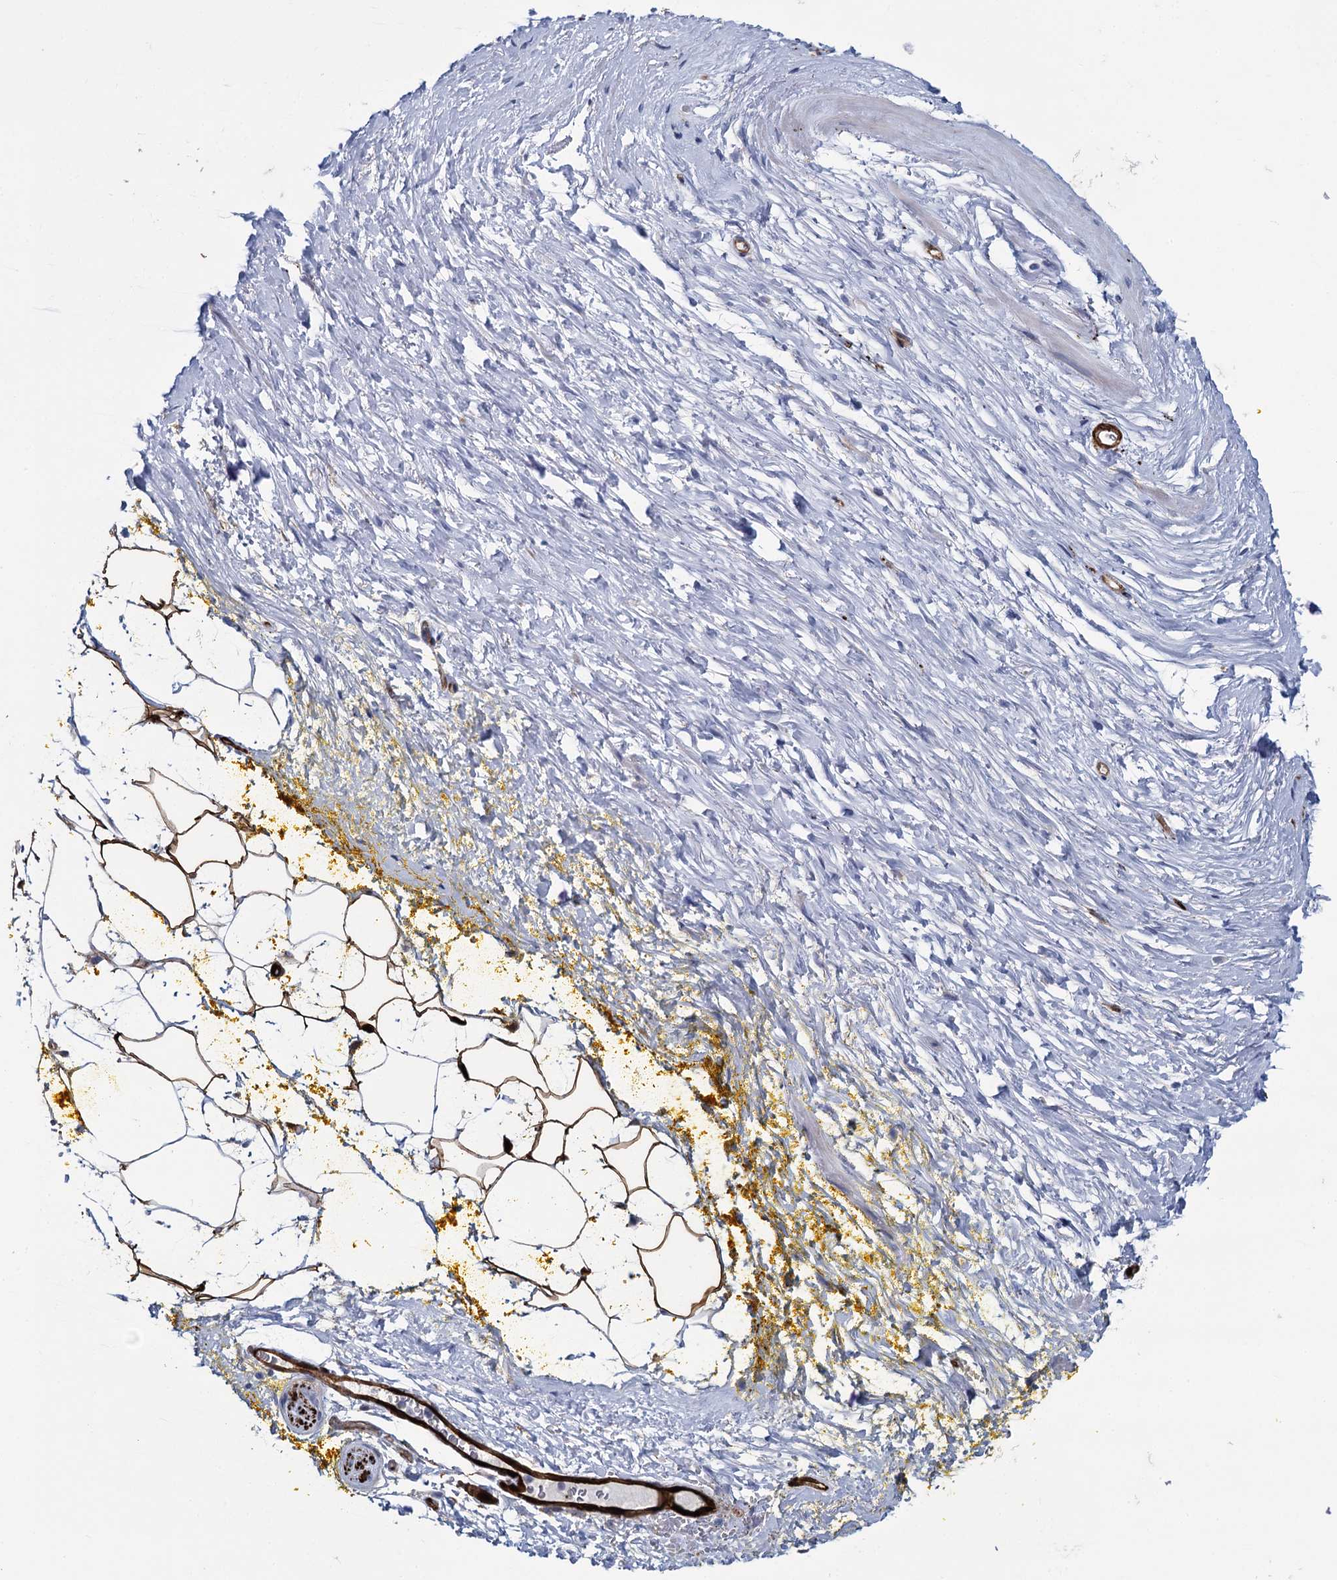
{"staining": {"intensity": "moderate", "quantity": ">75%", "location": "cytoplasmic/membranous"}, "tissue": "adipose tissue", "cell_type": "Adipocytes", "image_type": "normal", "snomed": [{"axis": "morphology", "description": "Normal tissue, NOS"}, {"axis": "morphology", "description": "Adenocarcinoma, Low grade"}, {"axis": "topography", "description": "Prostate"}, {"axis": "topography", "description": "Peripheral nerve tissue"}], "caption": "Immunohistochemistry (IHC) photomicrograph of unremarkable adipose tissue: adipose tissue stained using IHC exhibits medium levels of moderate protein expression localized specifically in the cytoplasmic/membranous of adipocytes, appearing as a cytoplasmic/membranous brown color.", "gene": "SNCG", "patient": {"sex": "male", "age": 63}}